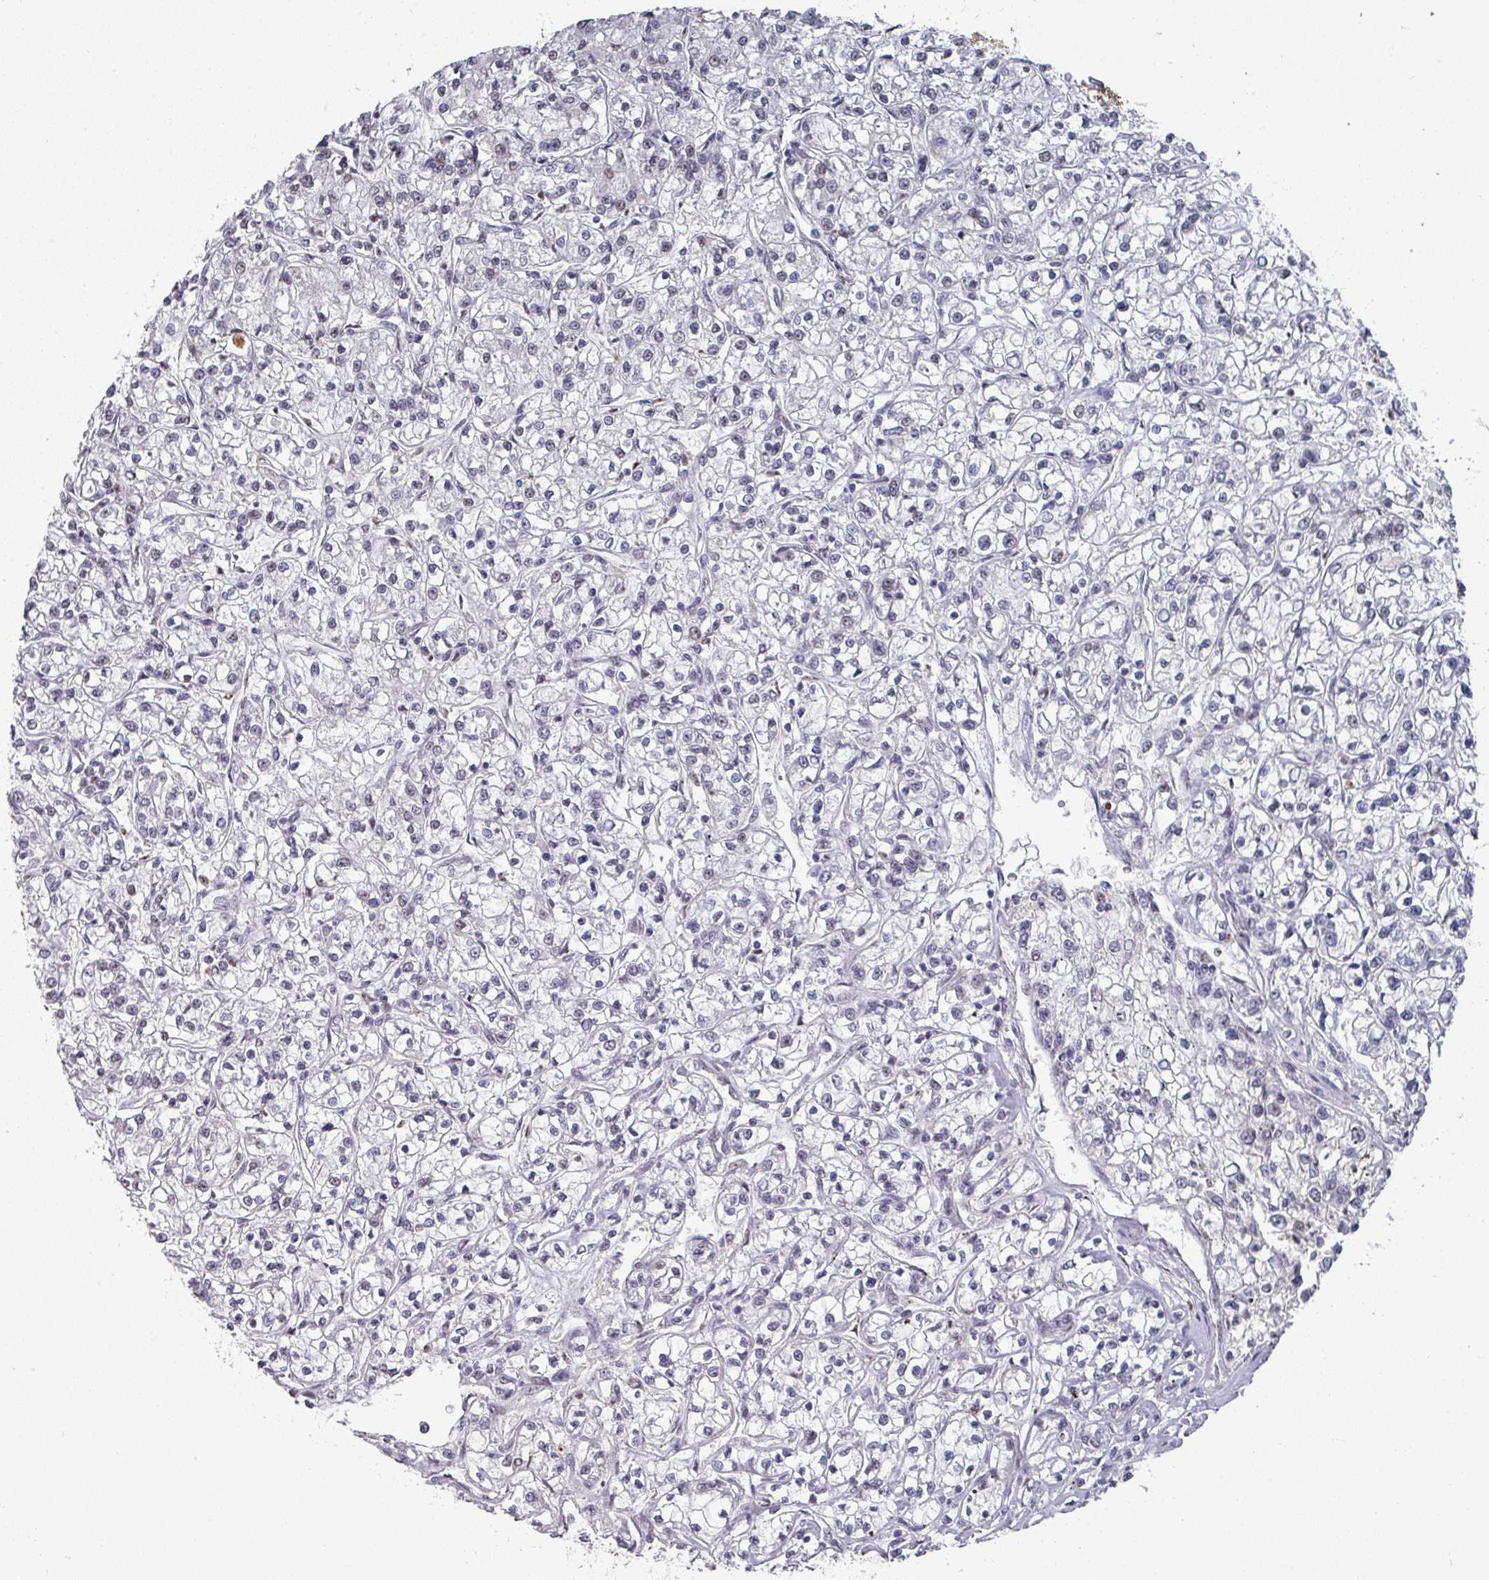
{"staining": {"intensity": "negative", "quantity": "none", "location": "none"}, "tissue": "renal cancer", "cell_type": "Tumor cells", "image_type": "cancer", "snomed": [{"axis": "morphology", "description": "Adenocarcinoma, NOS"}, {"axis": "topography", "description": "Kidney"}], "caption": "This is an immunohistochemistry micrograph of renal cancer (adenocarcinoma). There is no positivity in tumor cells.", "gene": "ZNF654", "patient": {"sex": "female", "age": 59}}